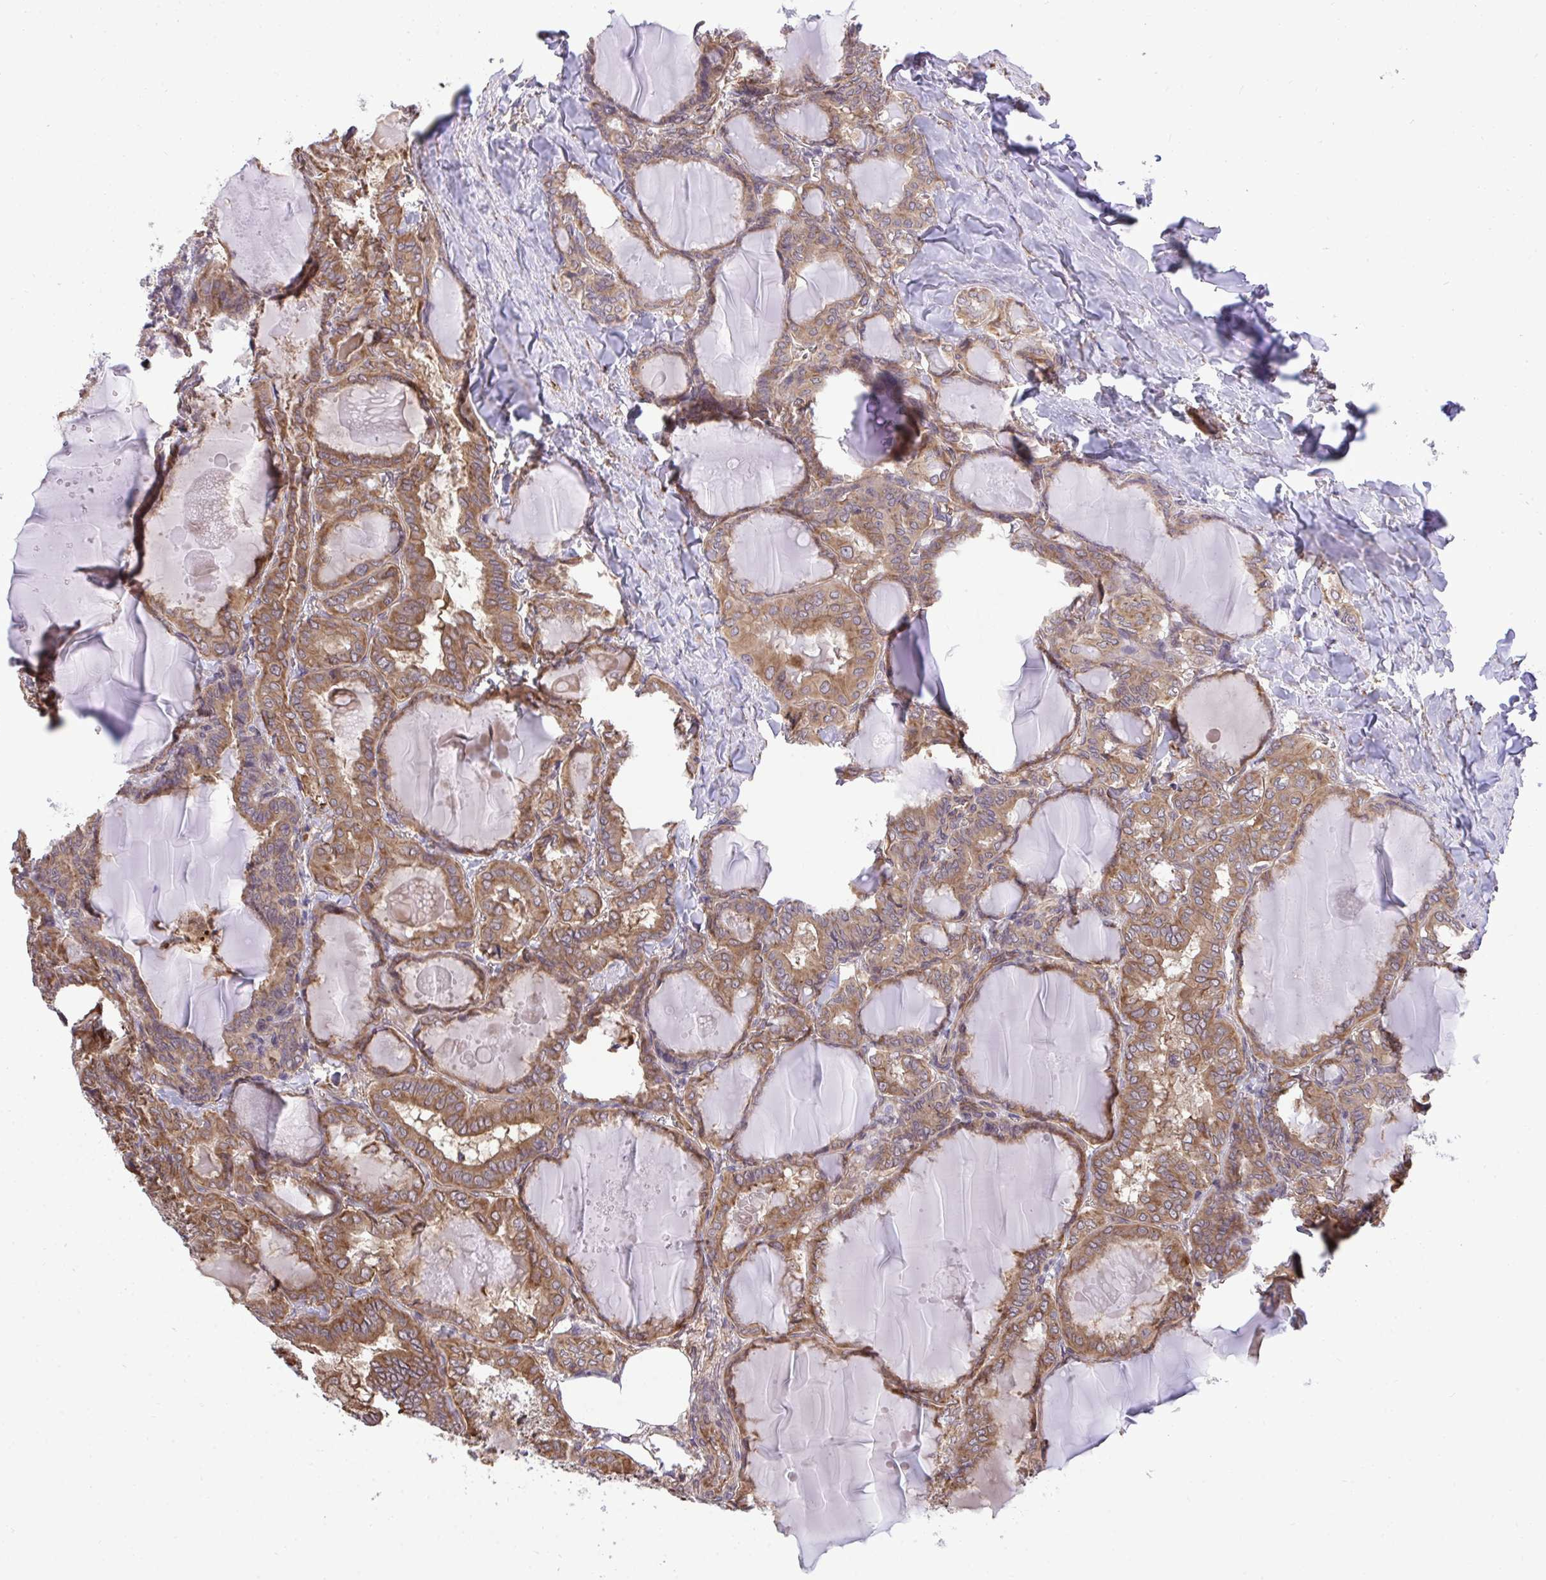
{"staining": {"intensity": "moderate", "quantity": ">75%", "location": "cytoplasmic/membranous"}, "tissue": "thyroid cancer", "cell_type": "Tumor cells", "image_type": "cancer", "snomed": [{"axis": "morphology", "description": "Papillary adenocarcinoma, NOS"}, {"axis": "topography", "description": "Thyroid gland"}], "caption": "IHC (DAB) staining of human thyroid cancer demonstrates moderate cytoplasmic/membranous protein staining in about >75% of tumor cells.", "gene": "RPS15", "patient": {"sex": "female", "age": 46}}